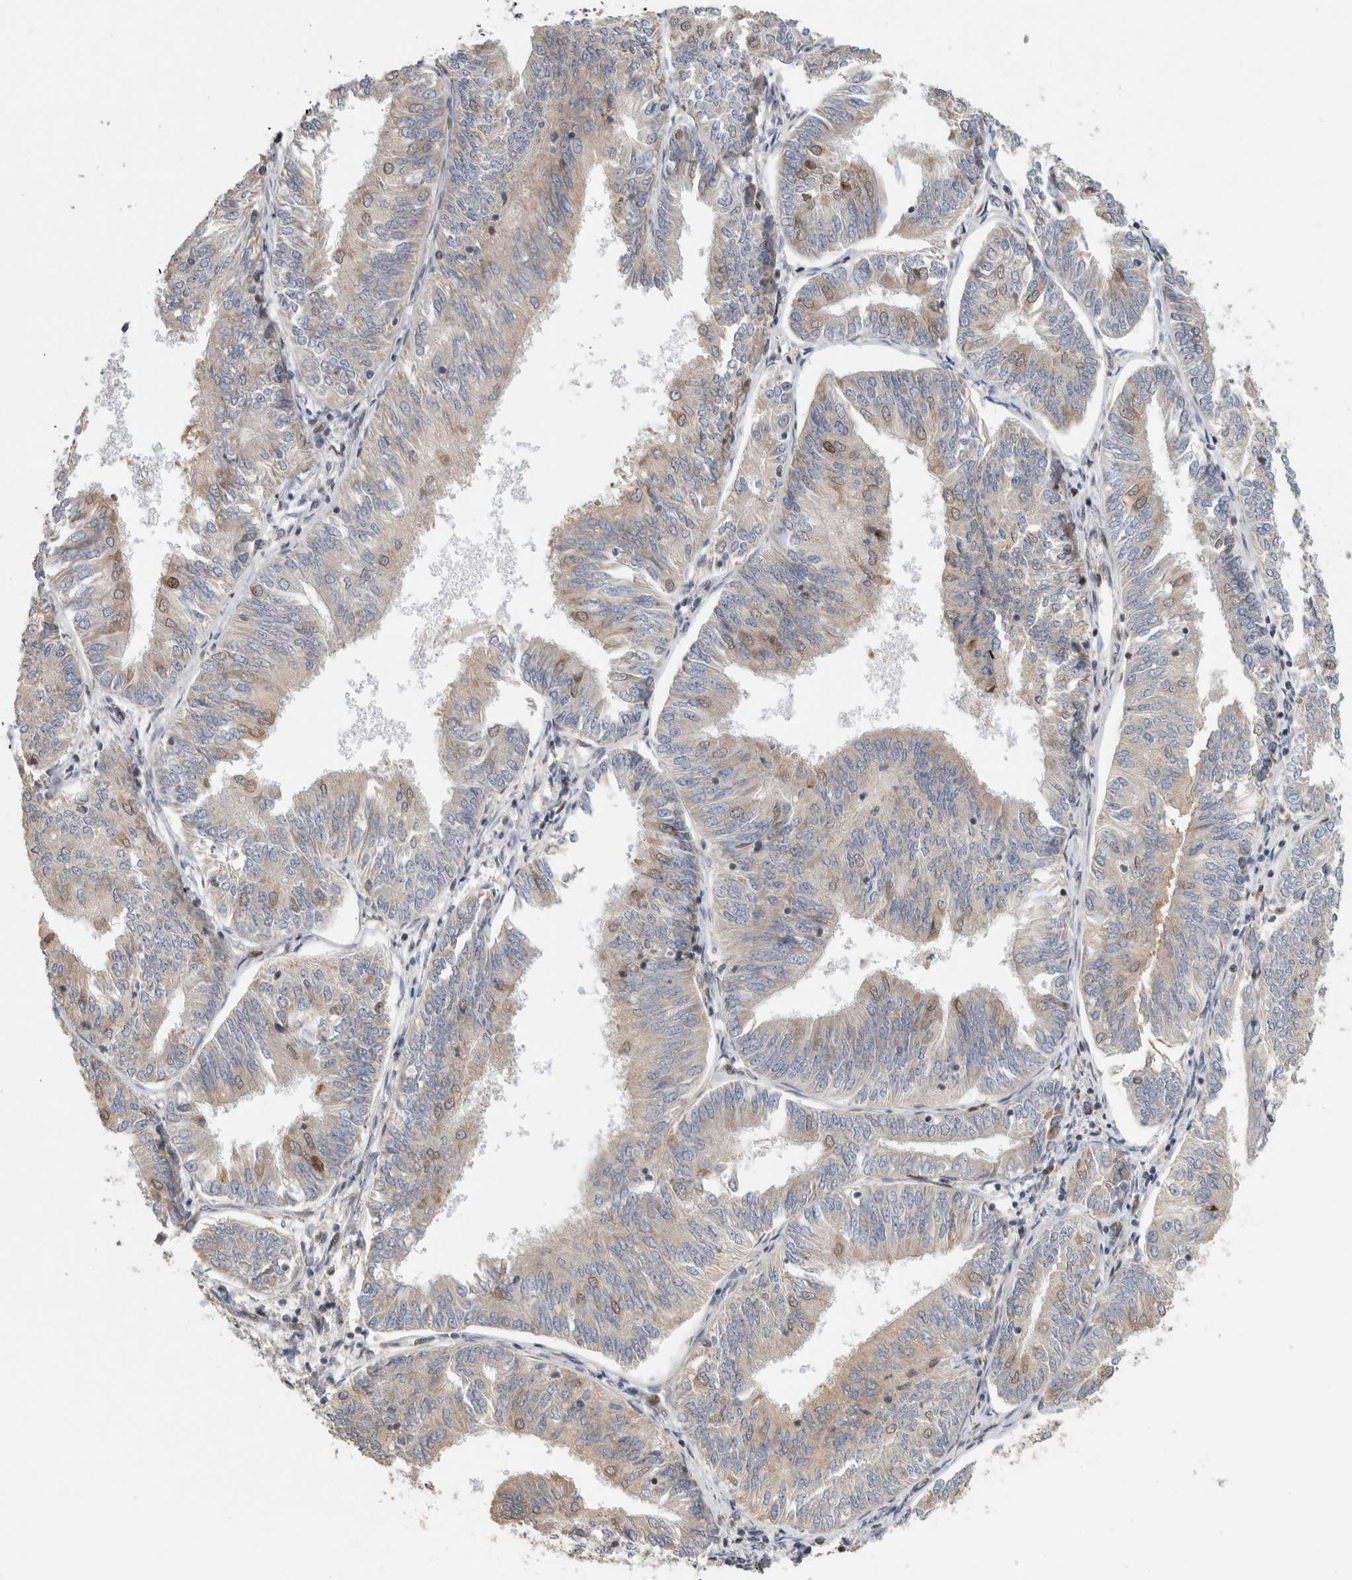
{"staining": {"intensity": "weak", "quantity": "<25%", "location": "cytoplasmic/membranous,nuclear"}, "tissue": "endometrial cancer", "cell_type": "Tumor cells", "image_type": "cancer", "snomed": [{"axis": "morphology", "description": "Adenocarcinoma, NOS"}, {"axis": "topography", "description": "Endometrium"}], "caption": "Immunohistochemistry (IHC) of human endometrial cancer displays no staining in tumor cells.", "gene": "C8orf58", "patient": {"sex": "female", "age": 58}}